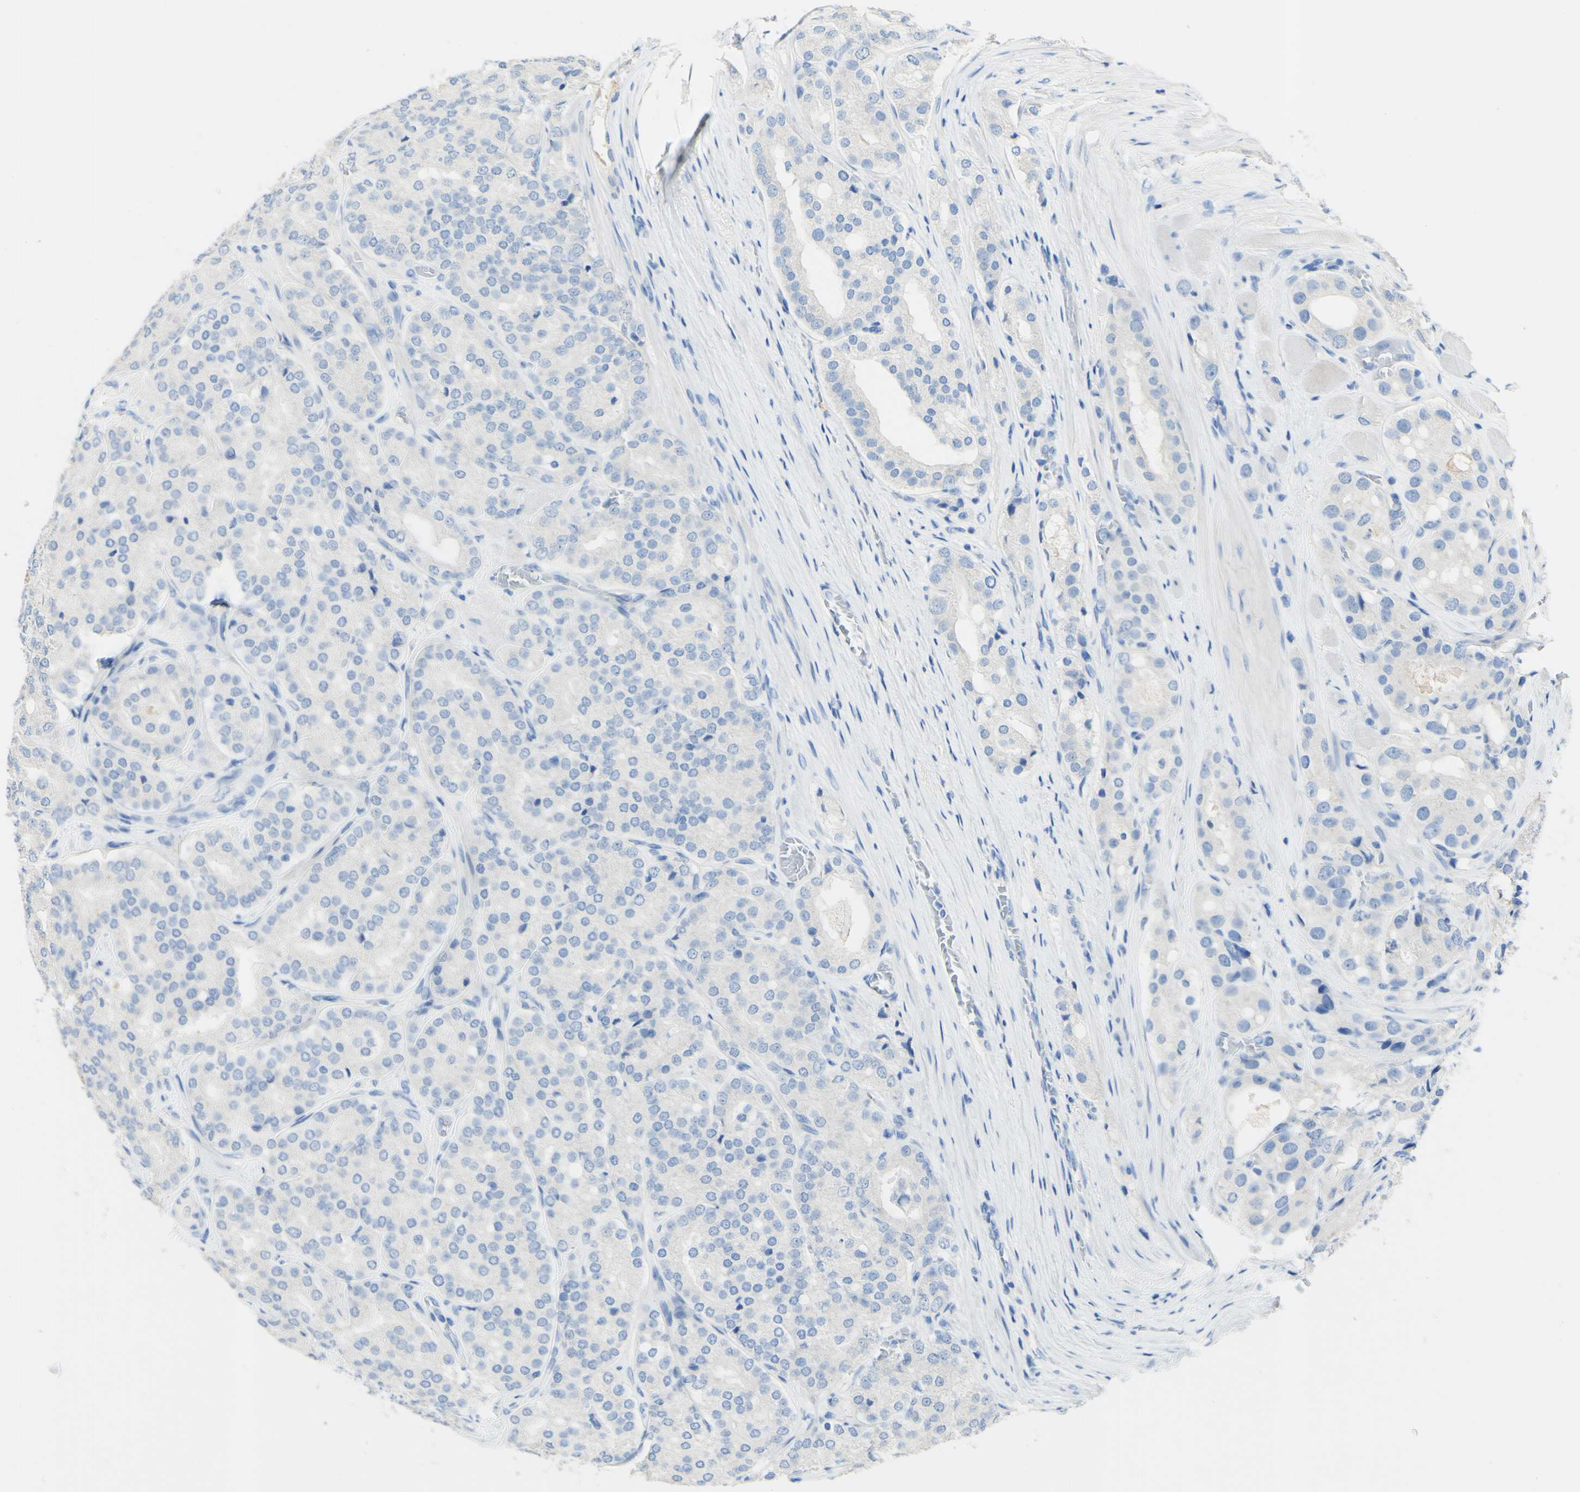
{"staining": {"intensity": "negative", "quantity": "none", "location": "none"}, "tissue": "prostate cancer", "cell_type": "Tumor cells", "image_type": "cancer", "snomed": [{"axis": "morphology", "description": "Adenocarcinoma, High grade"}, {"axis": "topography", "description": "Prostate"}], "caption": "An immunohistochemistry histopathology image of prostate cancer is shown. There is no staining in tumor cells of prostate cancer. (DAB (3,3'-diaminobenzidine) immunohistochemistry (IHC) visualized using brightfield microscopy, high magnification).", "gene": "FGF4", "patient": {"sex": "male", "age": 65}}